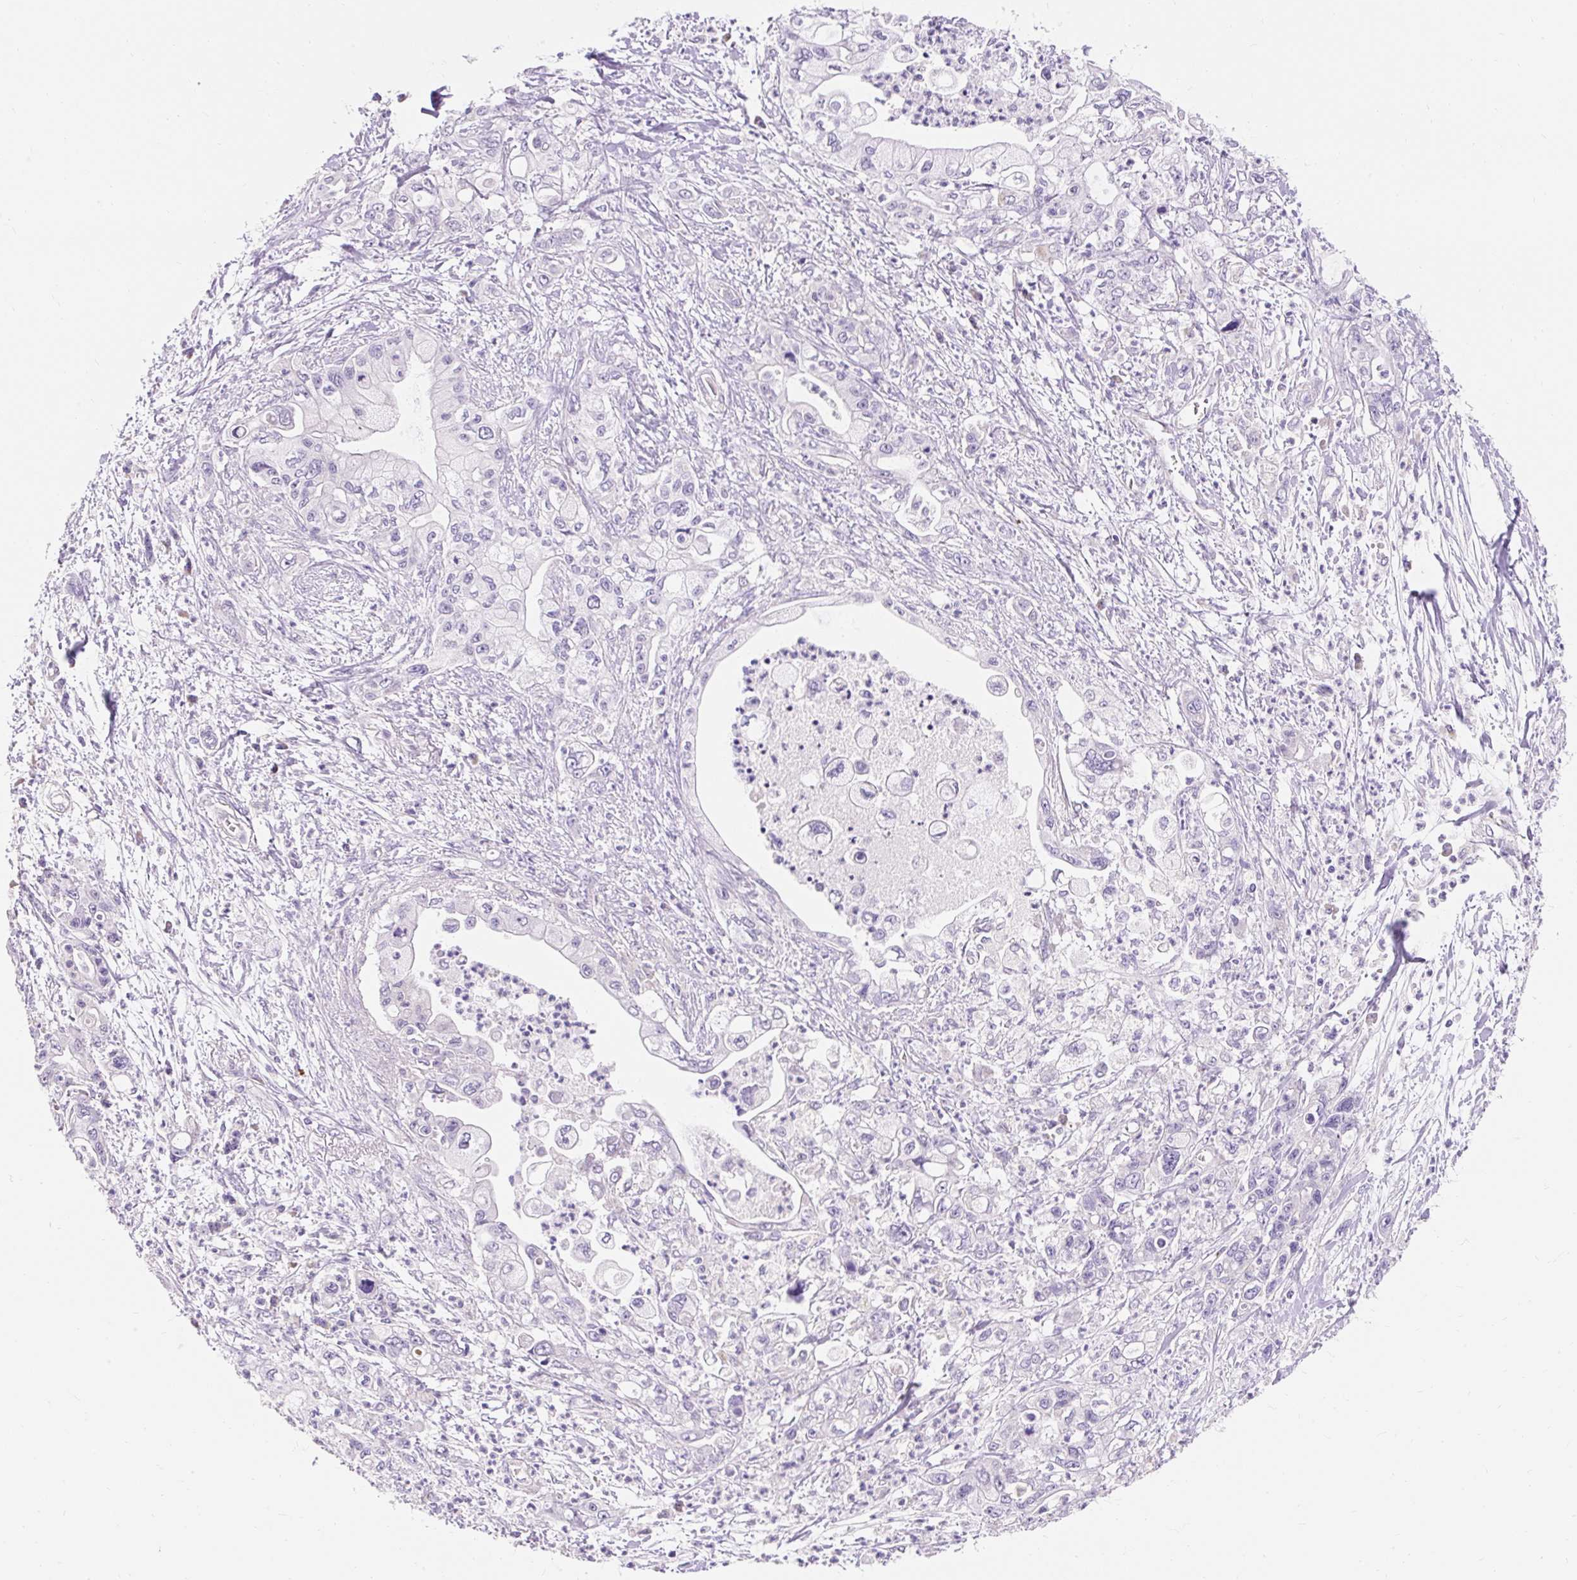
{"staining": {"intensity": "negative", "quantity": "none", "location": "none"}, "tissue": "pancreatic cancer", "cell_type": "Tumor cells", "image_type": "cancer", "snomed": [{"axis": "morphology", "description": "Adenocarcinoma, NOS"}, {"axis": "topography", "description": "Pancreas"}], "caption": "IHC histopathology image of neoplastic tissue: human pancreatic cancer (adenocarcinoma) stained with DAB demonstrates no significant protein staining in tumor cells.", "gene": "PMAIP1", "patient": {"sex": "male", "age": 61}}